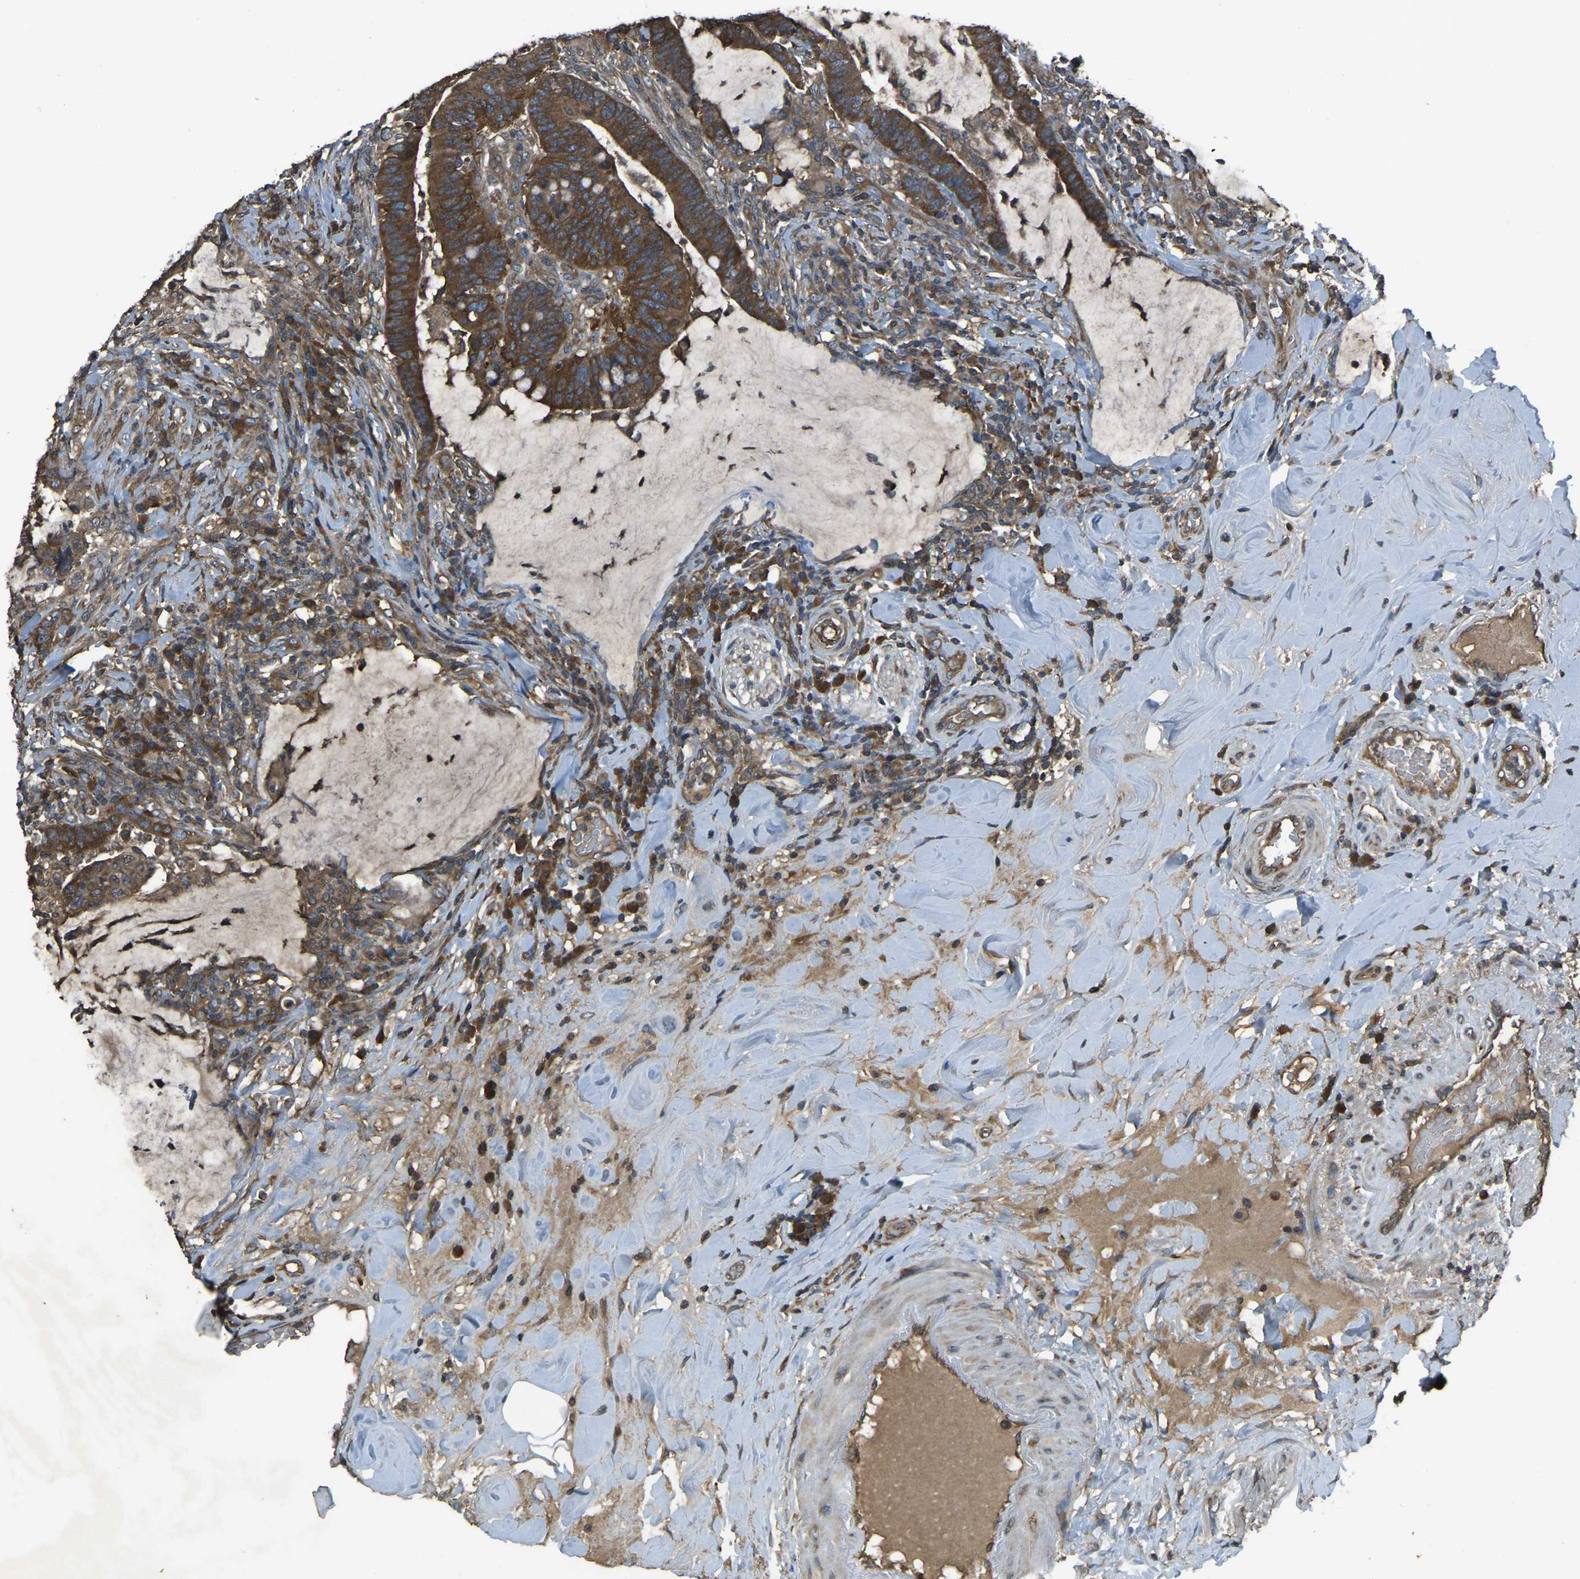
{"staining": {"intensity": "strong", "quantity": ">75%", "location": "cytoplasmic/membranous"}, "tissue": "colorectal cancer", "cell_type": "Tumor cells", "image_type": "cancer", "snomed": [{"axis": "morphology", "description": "Normal tissue, NOS"}, {"axis": "morphology", "description": "Adenocarcinoma, NOS"}, {"axis": "topography", "description": "Colon"}], "caption": "About >75% of tumor cells in colorectal cancer reveal strong cytoplasmic/membranous protein positivity as visualized by brown immunohistochemical staining.", "gene": "AIMP1", "patient": {"sex": "female", "age": 66}}